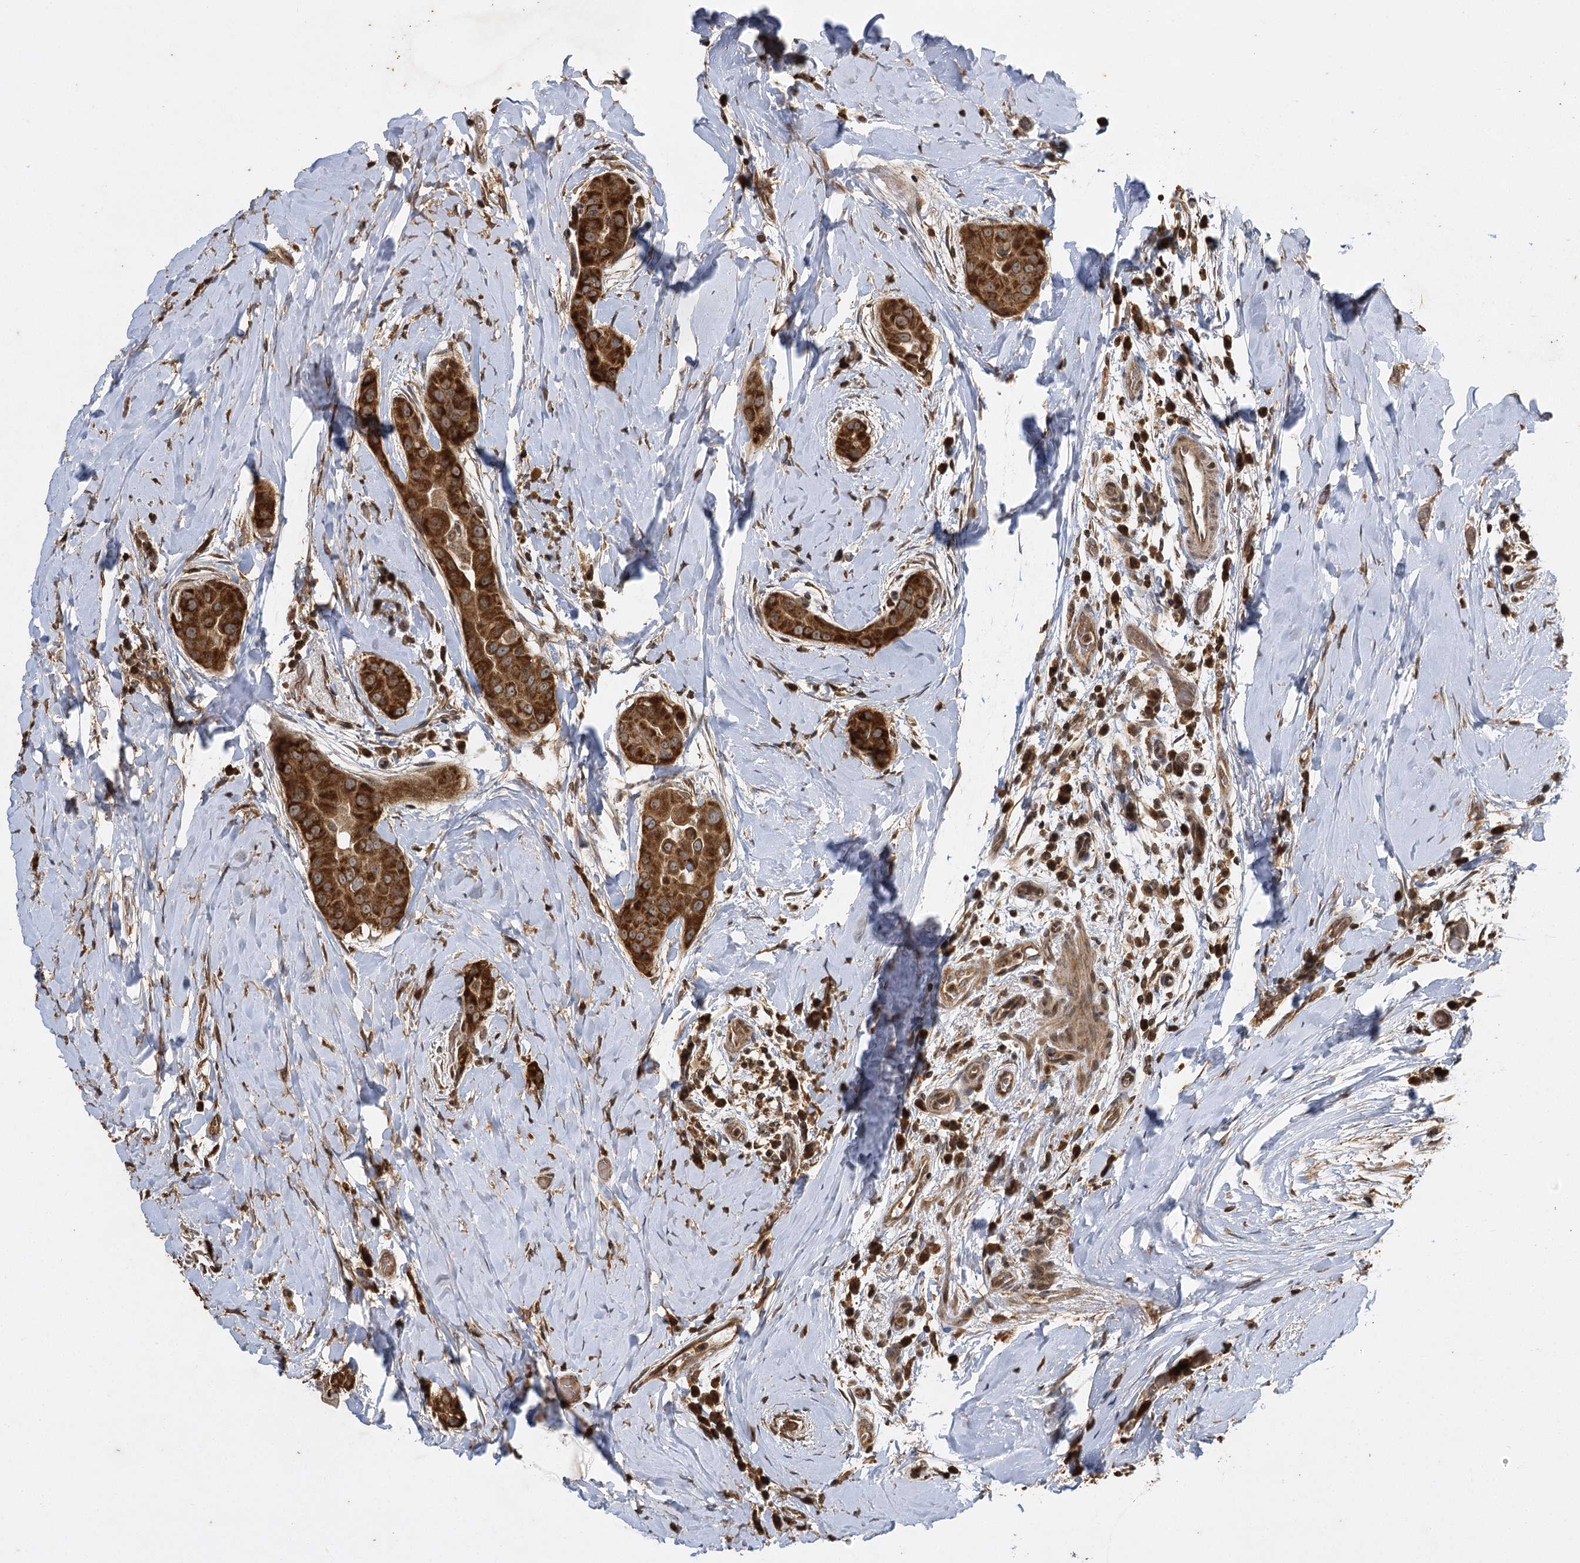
{"staining": {"intensity": "strong", "quantity": ">75%", "location": "cytoplasmic/membranous,nuclear"}, "tissue": "thyroid cancer", "cell_type": "Tumor cells", "image_type": "cancer", "snomed": [{"axis": "morphology", "description": "Papillary adenocarcinoma, NOS"}, {"axis": "topography", "description": "Thyroid gland"}], "caption": "Tumor cells display strong cytoplasmic/membranous and nuclear positivity in about >75% of cells in thyroid cancer. The staining is performed using DAB brown chromogen to label protein expression. The nuclei are counter-stained blue using hematoxylin.", "gene": "IL11RA", "patient": {"sex": "male", "age": 33}}